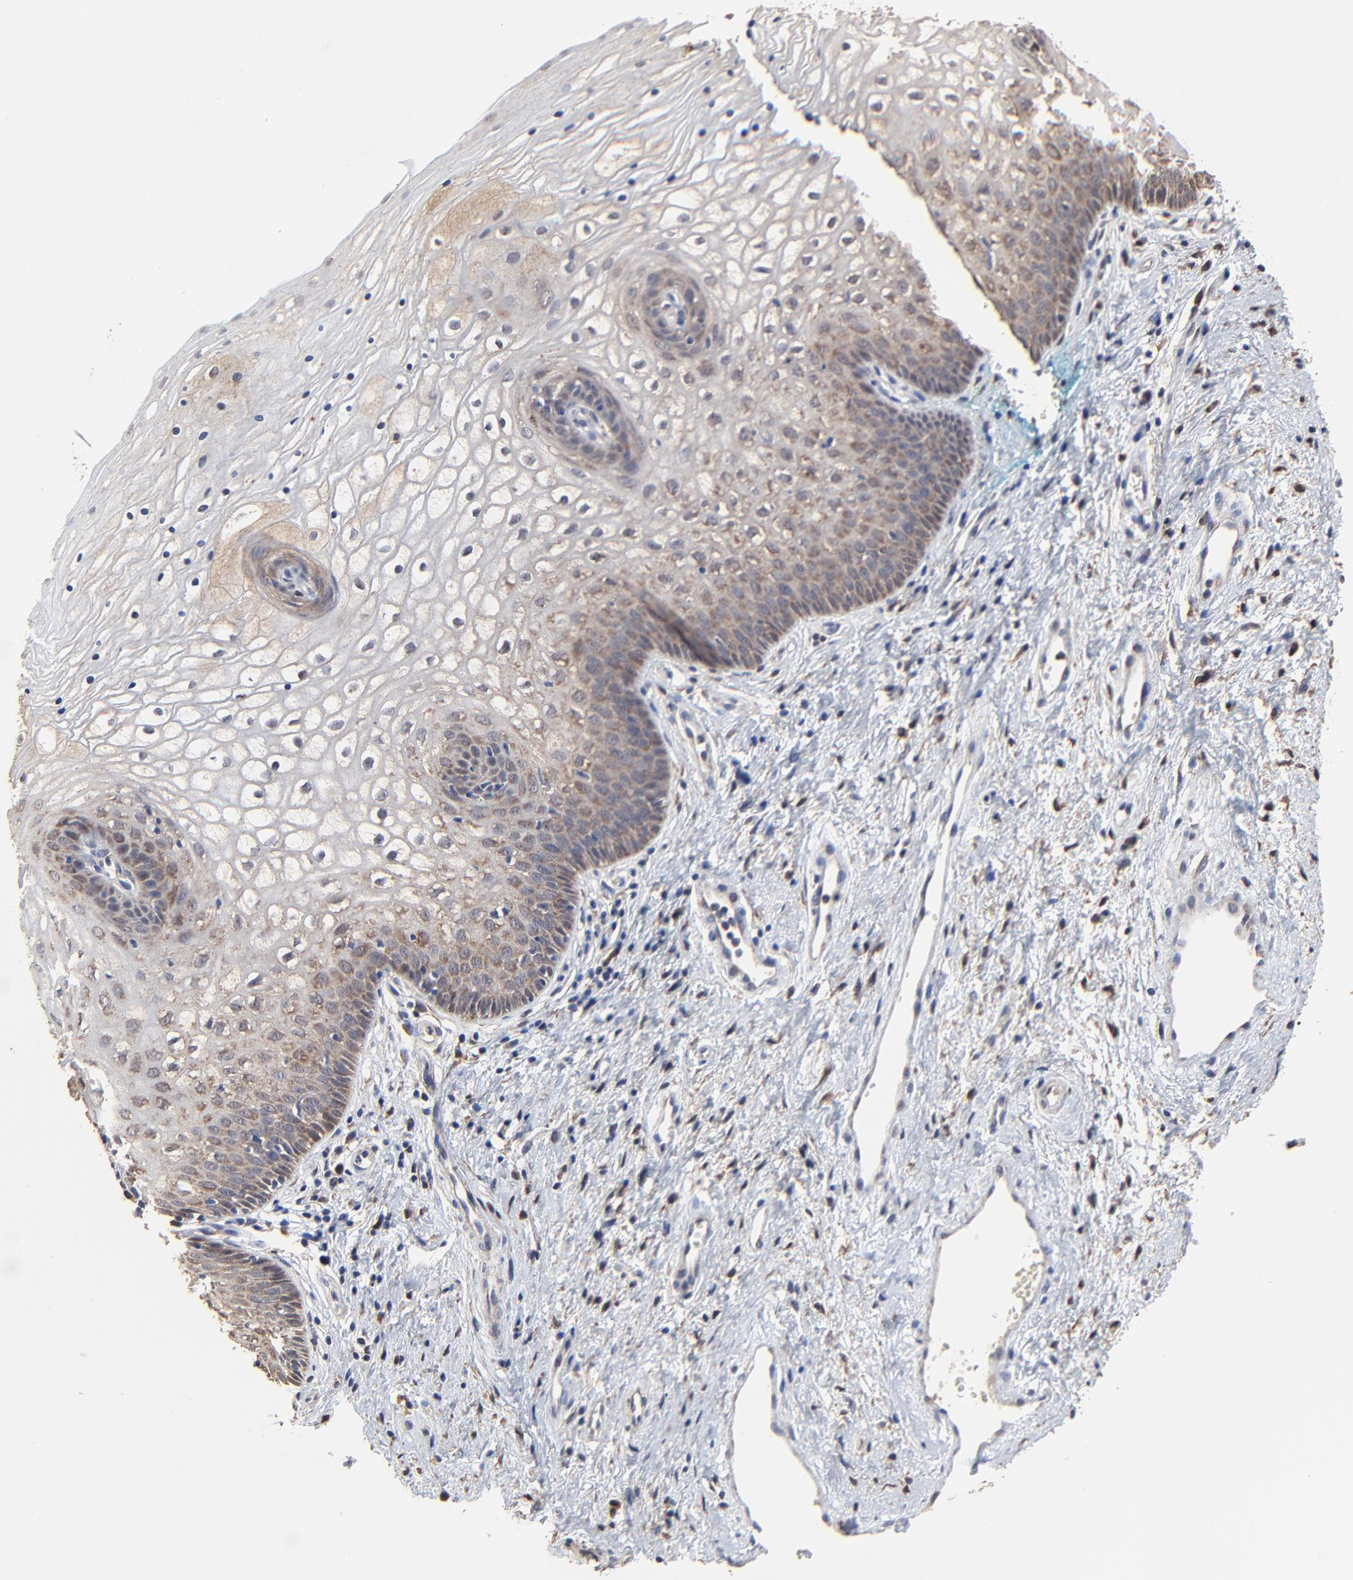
{"staining": {"intensity": "moderate", "quantity": "25%-75%", "location": "cytoplasmic/membranous"}, "tissue": "vagina", "cell_type": "Squamous epithelial cells", "image_type": "normal", "snomed": [{"axis": "morphology", "description": "Normal tissue, NOS"}, {"axis": "topography", "description": "Vagina"}], "caption": "Immunohistochemistry (IHC) image of benign human vagina stained for a protein (brown), which exhibits medium levels of moderate cytoplasmic/membranous expression in about 25%-75% of squamous epithelial cells.", "gene": "LGALS3", "patient": {"sex": "female", "age": 34}}